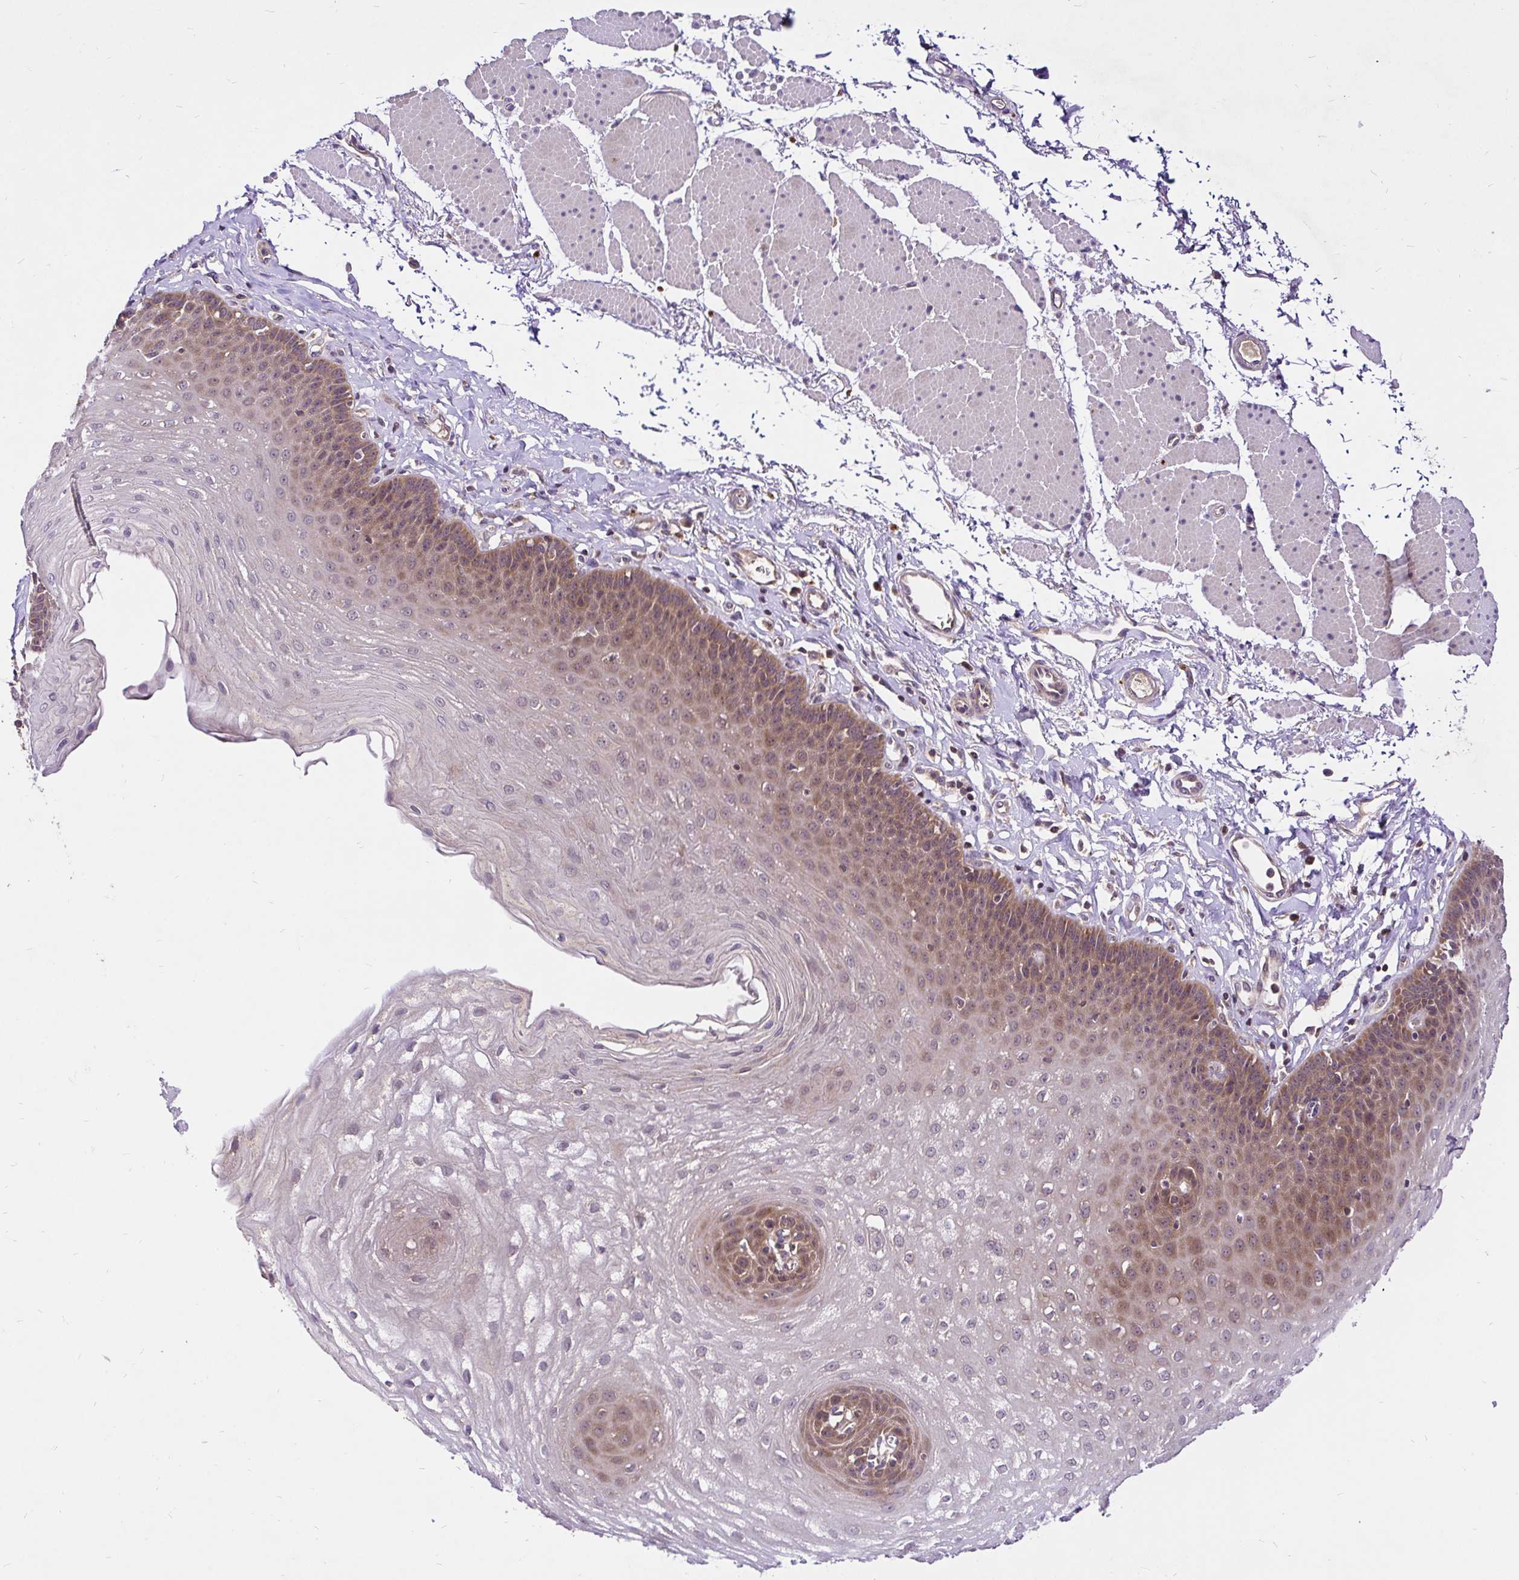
{"staining": {"intensity": "moderate", "quantity": "25%-75%", "location": "cytoplasmic/membranous"}, "tissue": "esophagus", "cell_type": "Squamous epithelial cells", "image_type": "normal", "snomed": [{"axis": "morphology", "description": "Normal tissue, NOS"}, {"axis": "topography", "description": "Esophagus"}], "caption": "The micrograph demonstrates staining of normal esophagus, revealing moderate cytoplasmic/membranous protein expression (brown color) within squamous epithelial cells.", "gene": "UBE2M", "patient": {"sex": "female", "age": 81}}